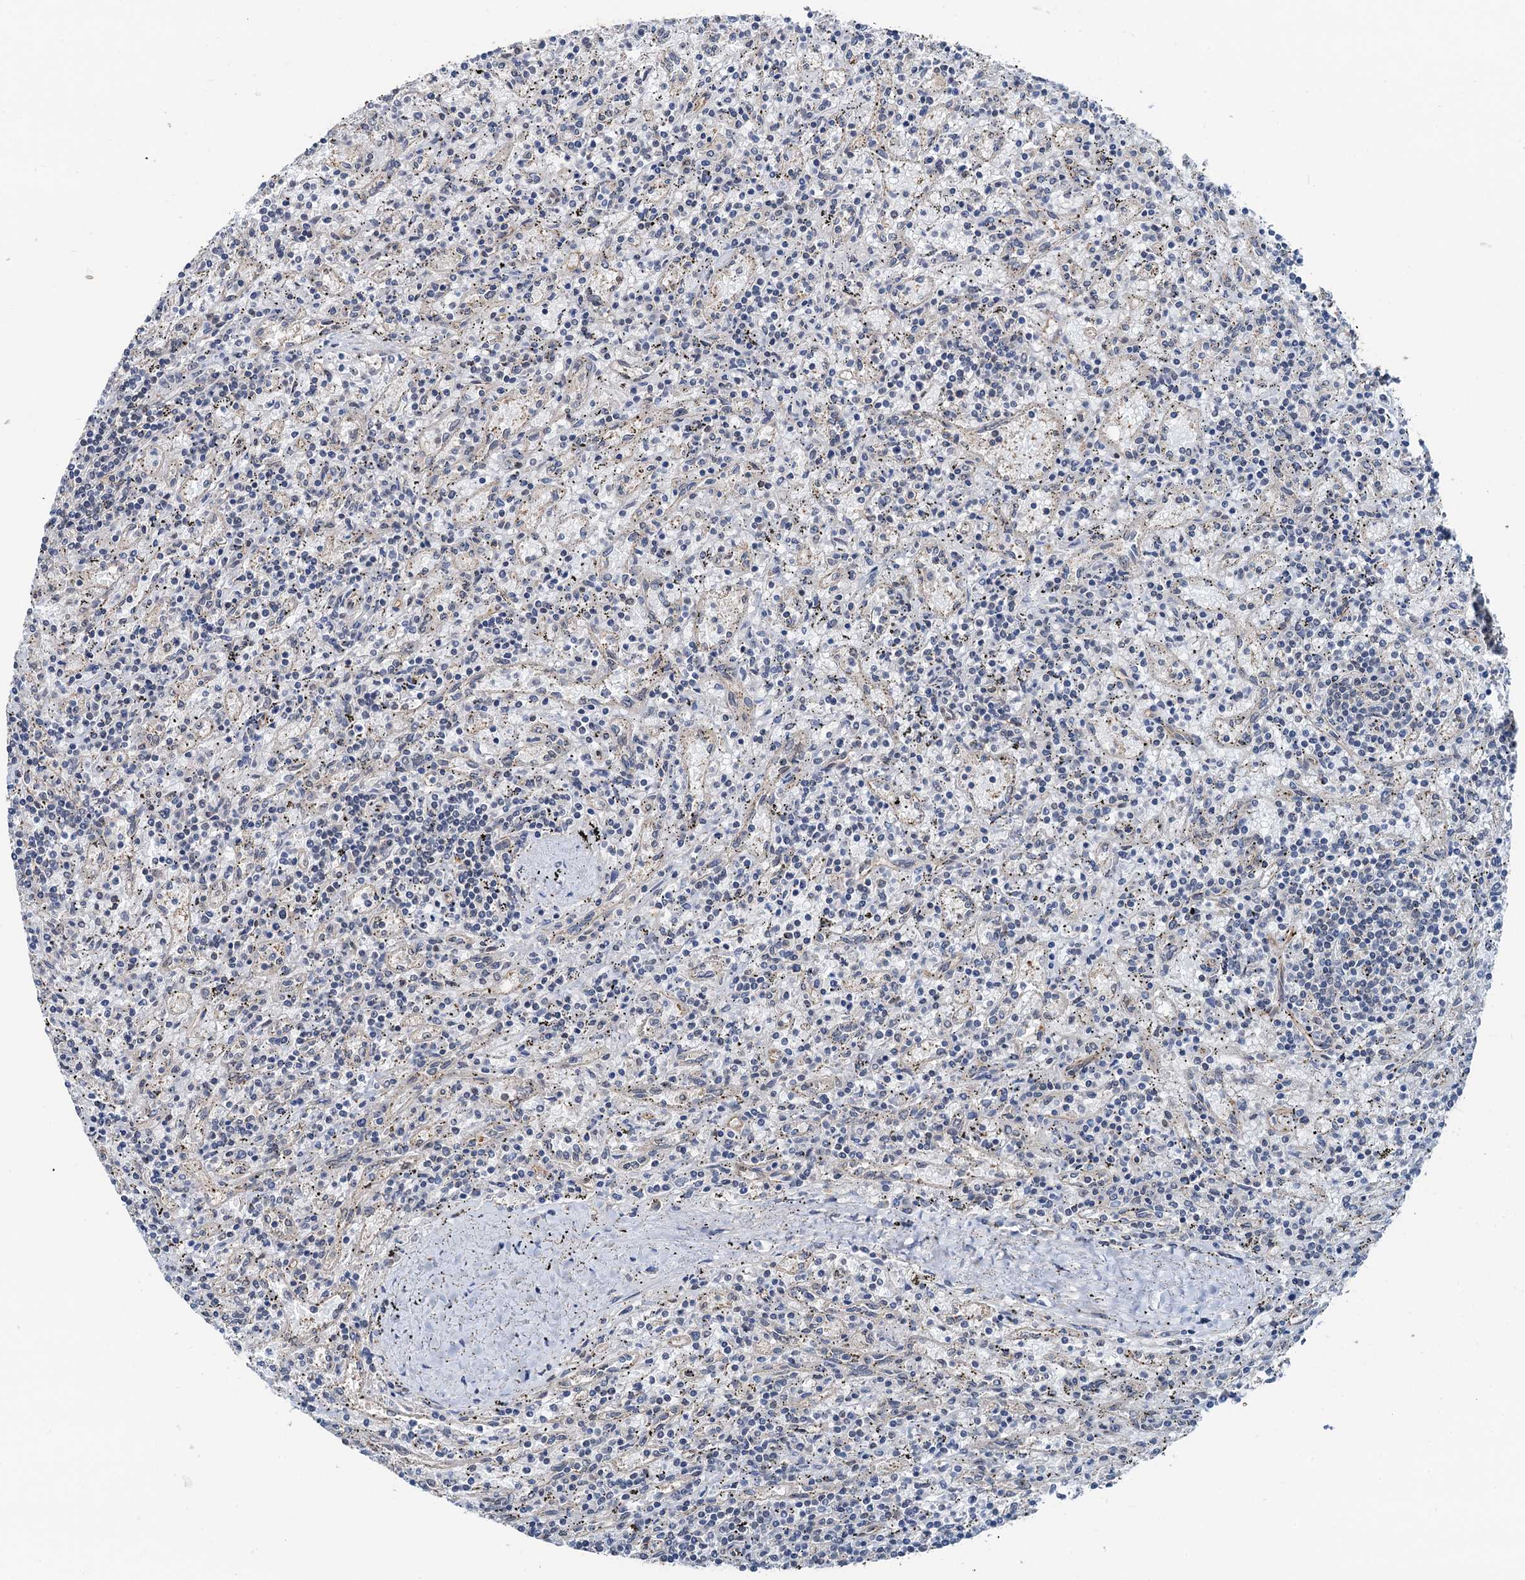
{"staining": {"intensity": "negative", "quantity": "none", "location": "none"}, "tissue": "lymphoma", "cell_type": "Tumor cells", "image_type": "cancer", "snomed": [{"axis": "morphology", "description": "Malignant lymphoma, non-Hodgkin's type, Low grade"}, {"axis": "topography", "description": "Spleen"}], "caption": "High power microscopy histopathology image of an IHC photomicrograph of low-grade malignant lymphoma, non-Hodgkin's type, revealing no significant positivity in tumor cells. (DAB (3,3'-diaminobenzidine) immunohistochemistry (IHC), high magnification).", "gene": "CFDP1", "patient": {"sex": "male", "age": 76}}